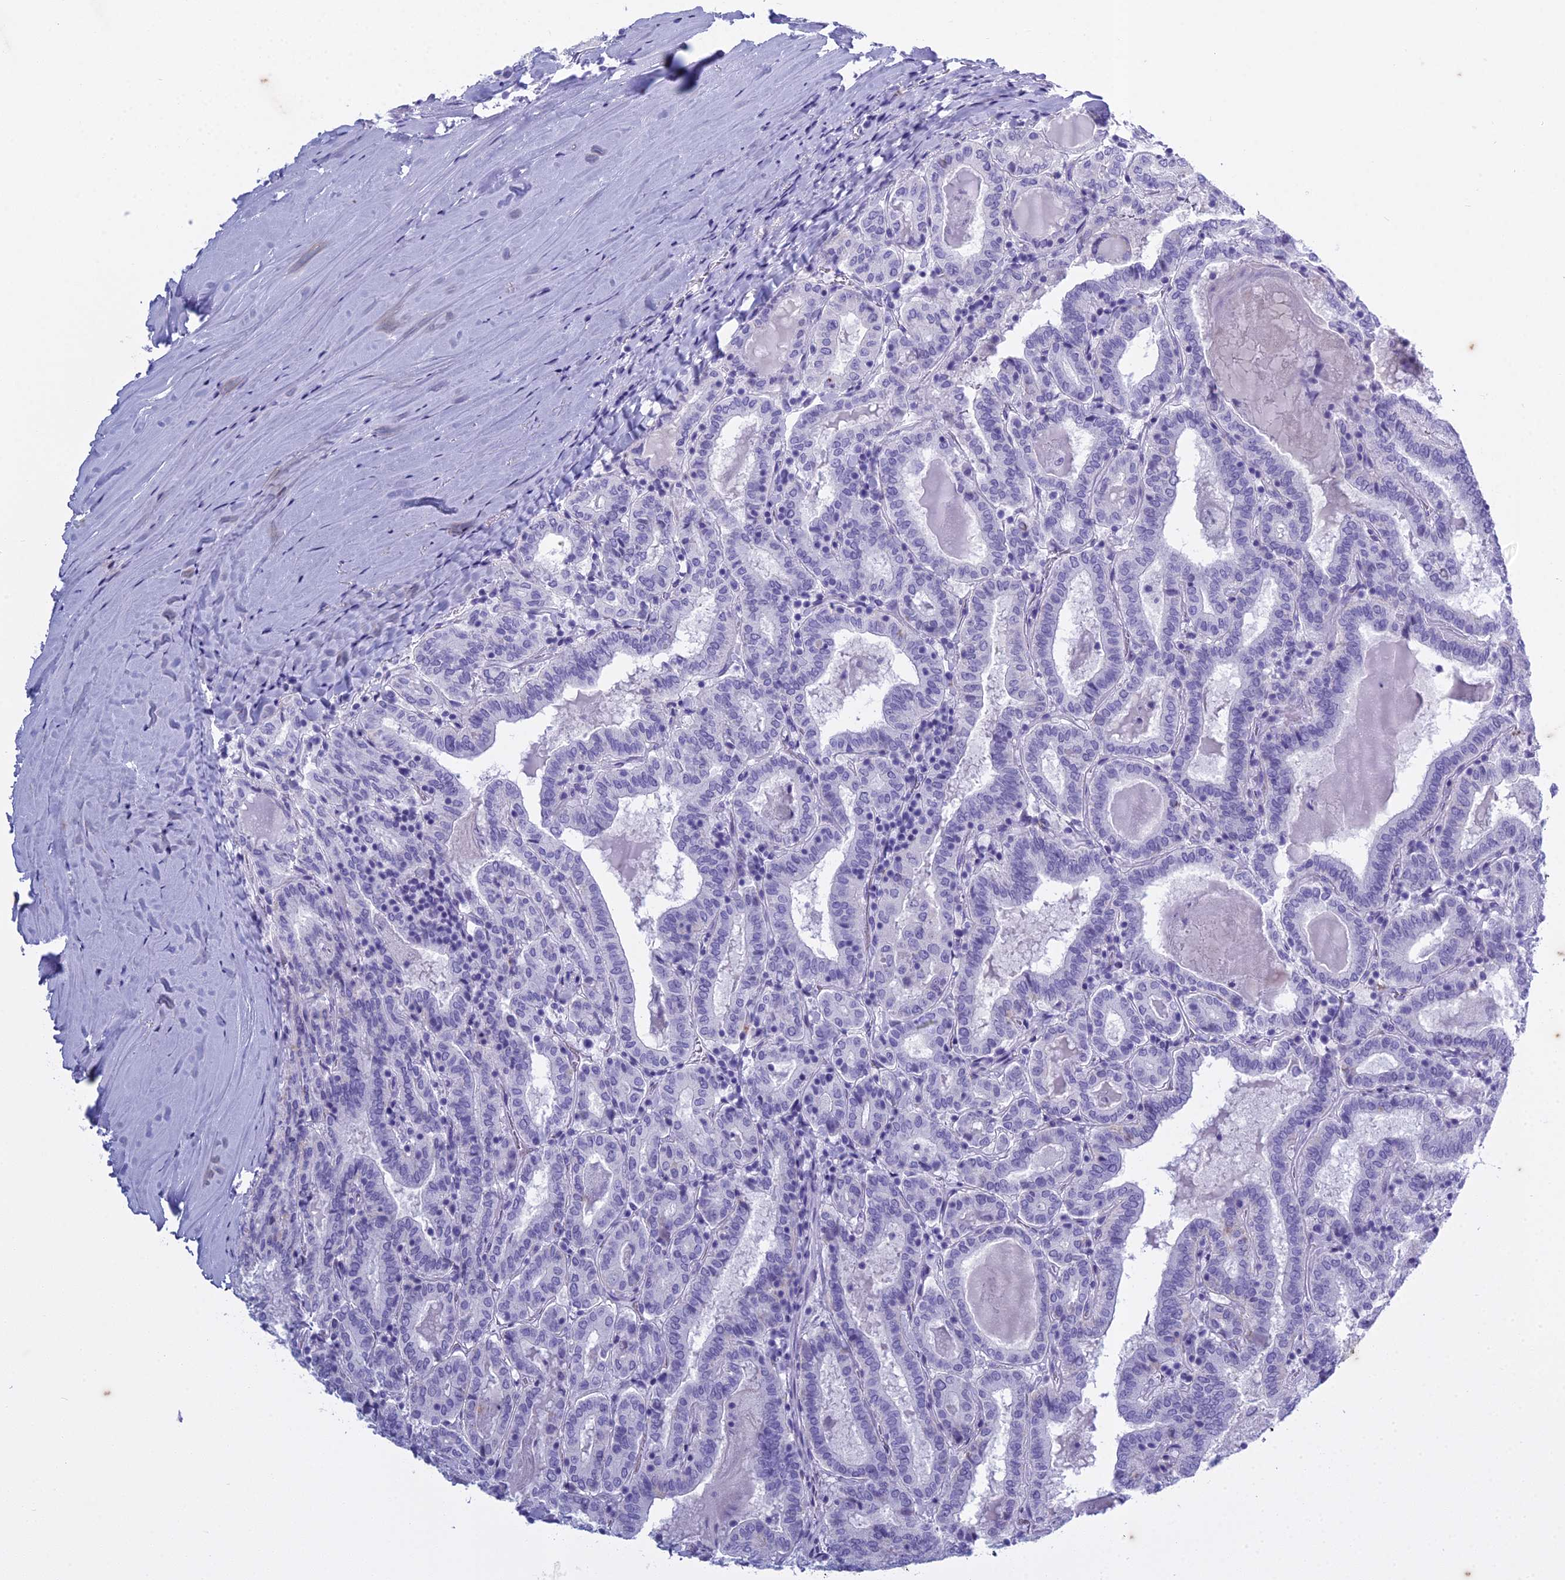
{"staining": {"intensity": "negative", "quantity": "none", "location": "none"}, "tissue": "thyroid cancer", "cell_type": "Tumor cells", "image_type": "cancer", "snomed": [{"axis": "morphology", "description": "Papillary adenocarcinoma, NOS"}, {"axis": "topography", "description": "Thyroid gland"}], "caption": "Immunohistochemistry (IHC) of papillary adenocarcinoma (thyroid) demonstrates no staining in tumor cells.", "gene": "HMGB4", "patient": {"sex": "female", "age": 72}}